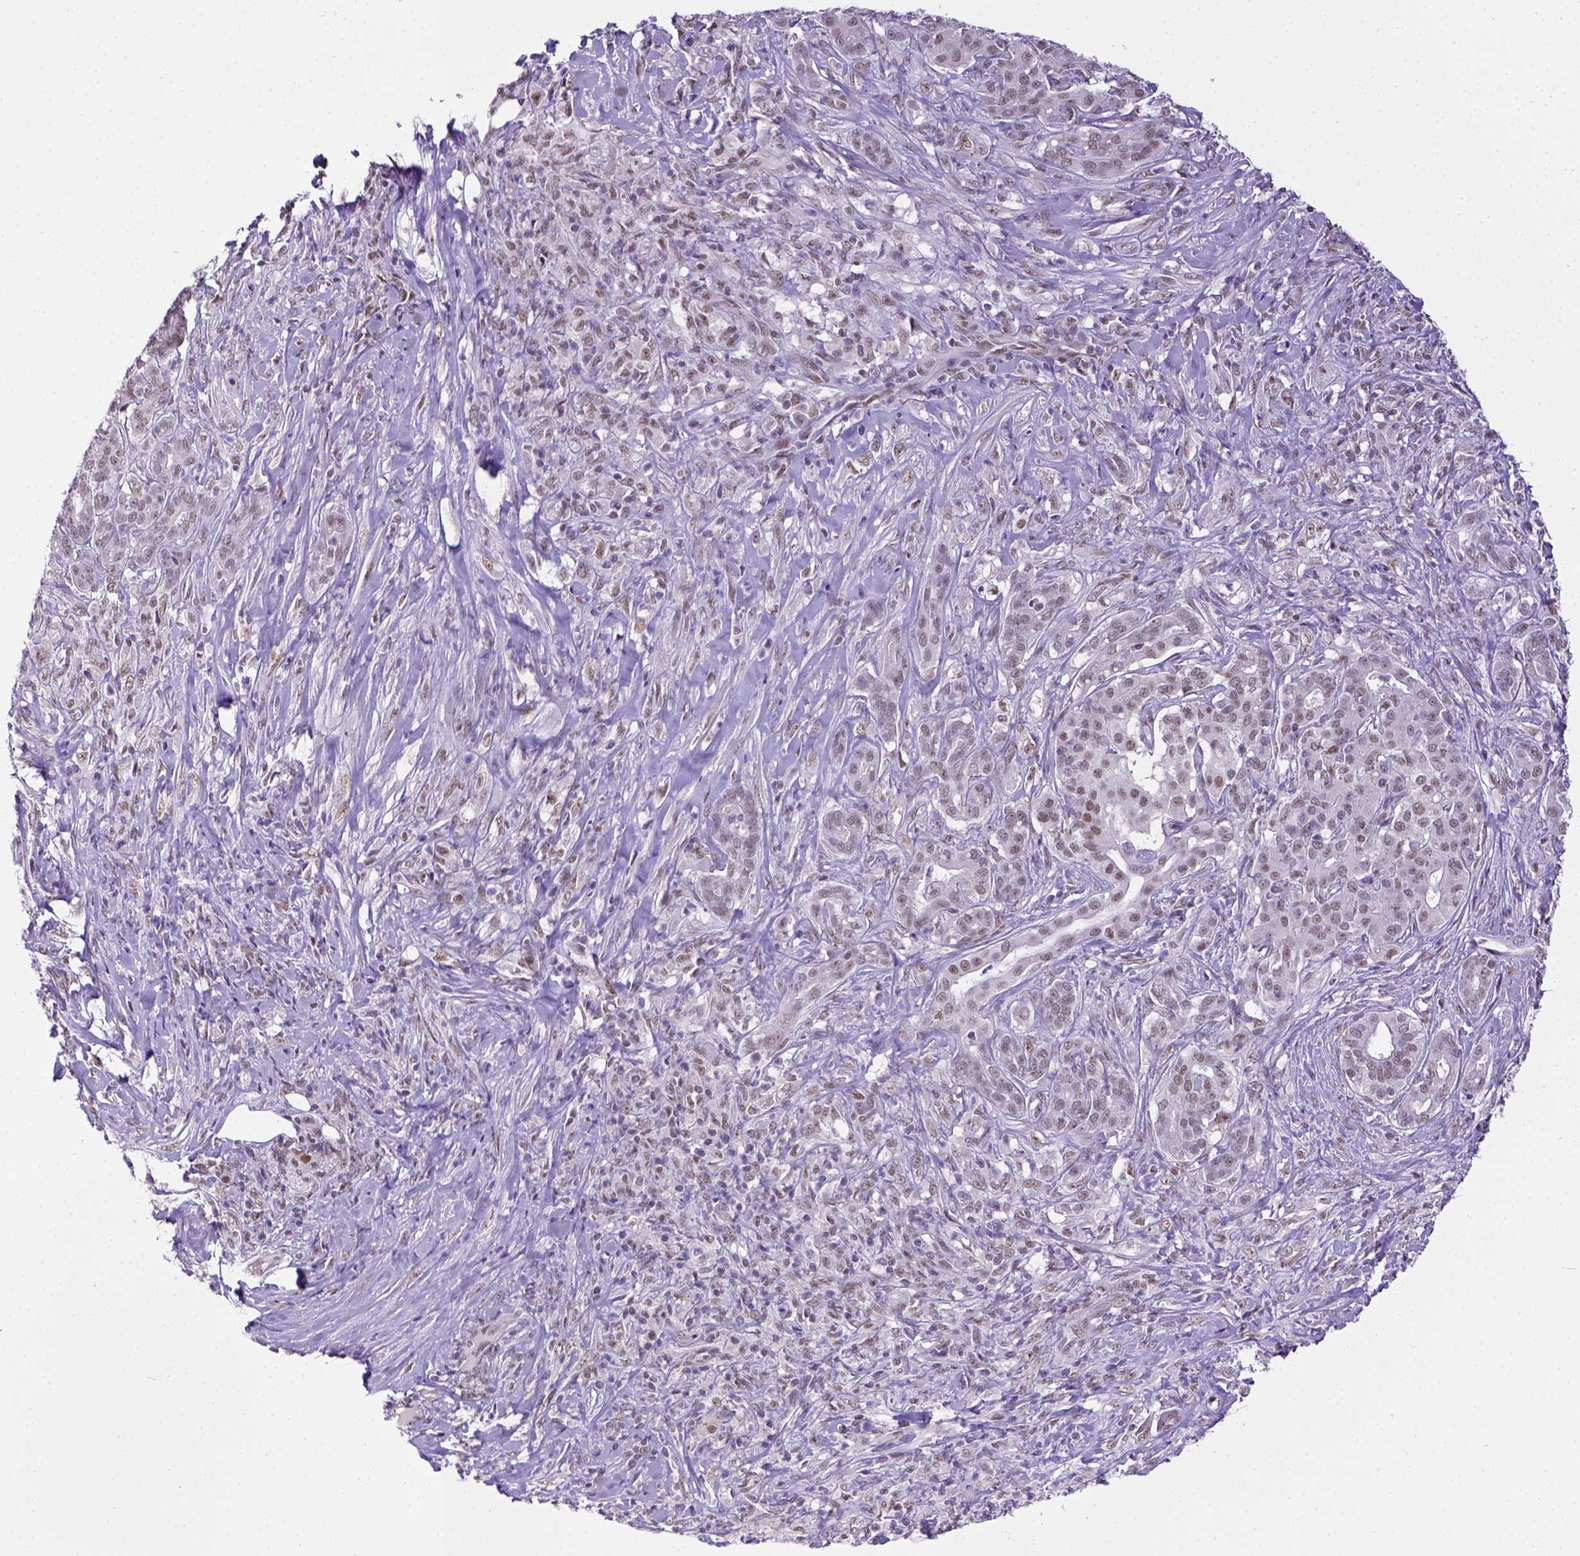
{"staining": {"intensity": "weak", "quantity": ">75%", "location": "nuclear"}, "tissue": "pancreatic cancer", "cell_type": "Tumor cells", "image_type": "cancer", "snomed": [{"axis": "morphology", "description": "Normal tissue, NOS"}, {"axis": "morphology", "description": "Inflammation, NOS"}, {"axis": "morphology", "description": "Adenocarcinoma, NOS"}, {"axis": "topography", "description": "Pancreas"}], "caption": "Immunohistochemistry (IHC) micrograph of human pancreatic cancer stained for a protein (brown), which shows low levels of weak nuclear expression in about >75% of tumor cells.", "gene": "ERCC1", "patient": {"sex": "male", "age": 57}}